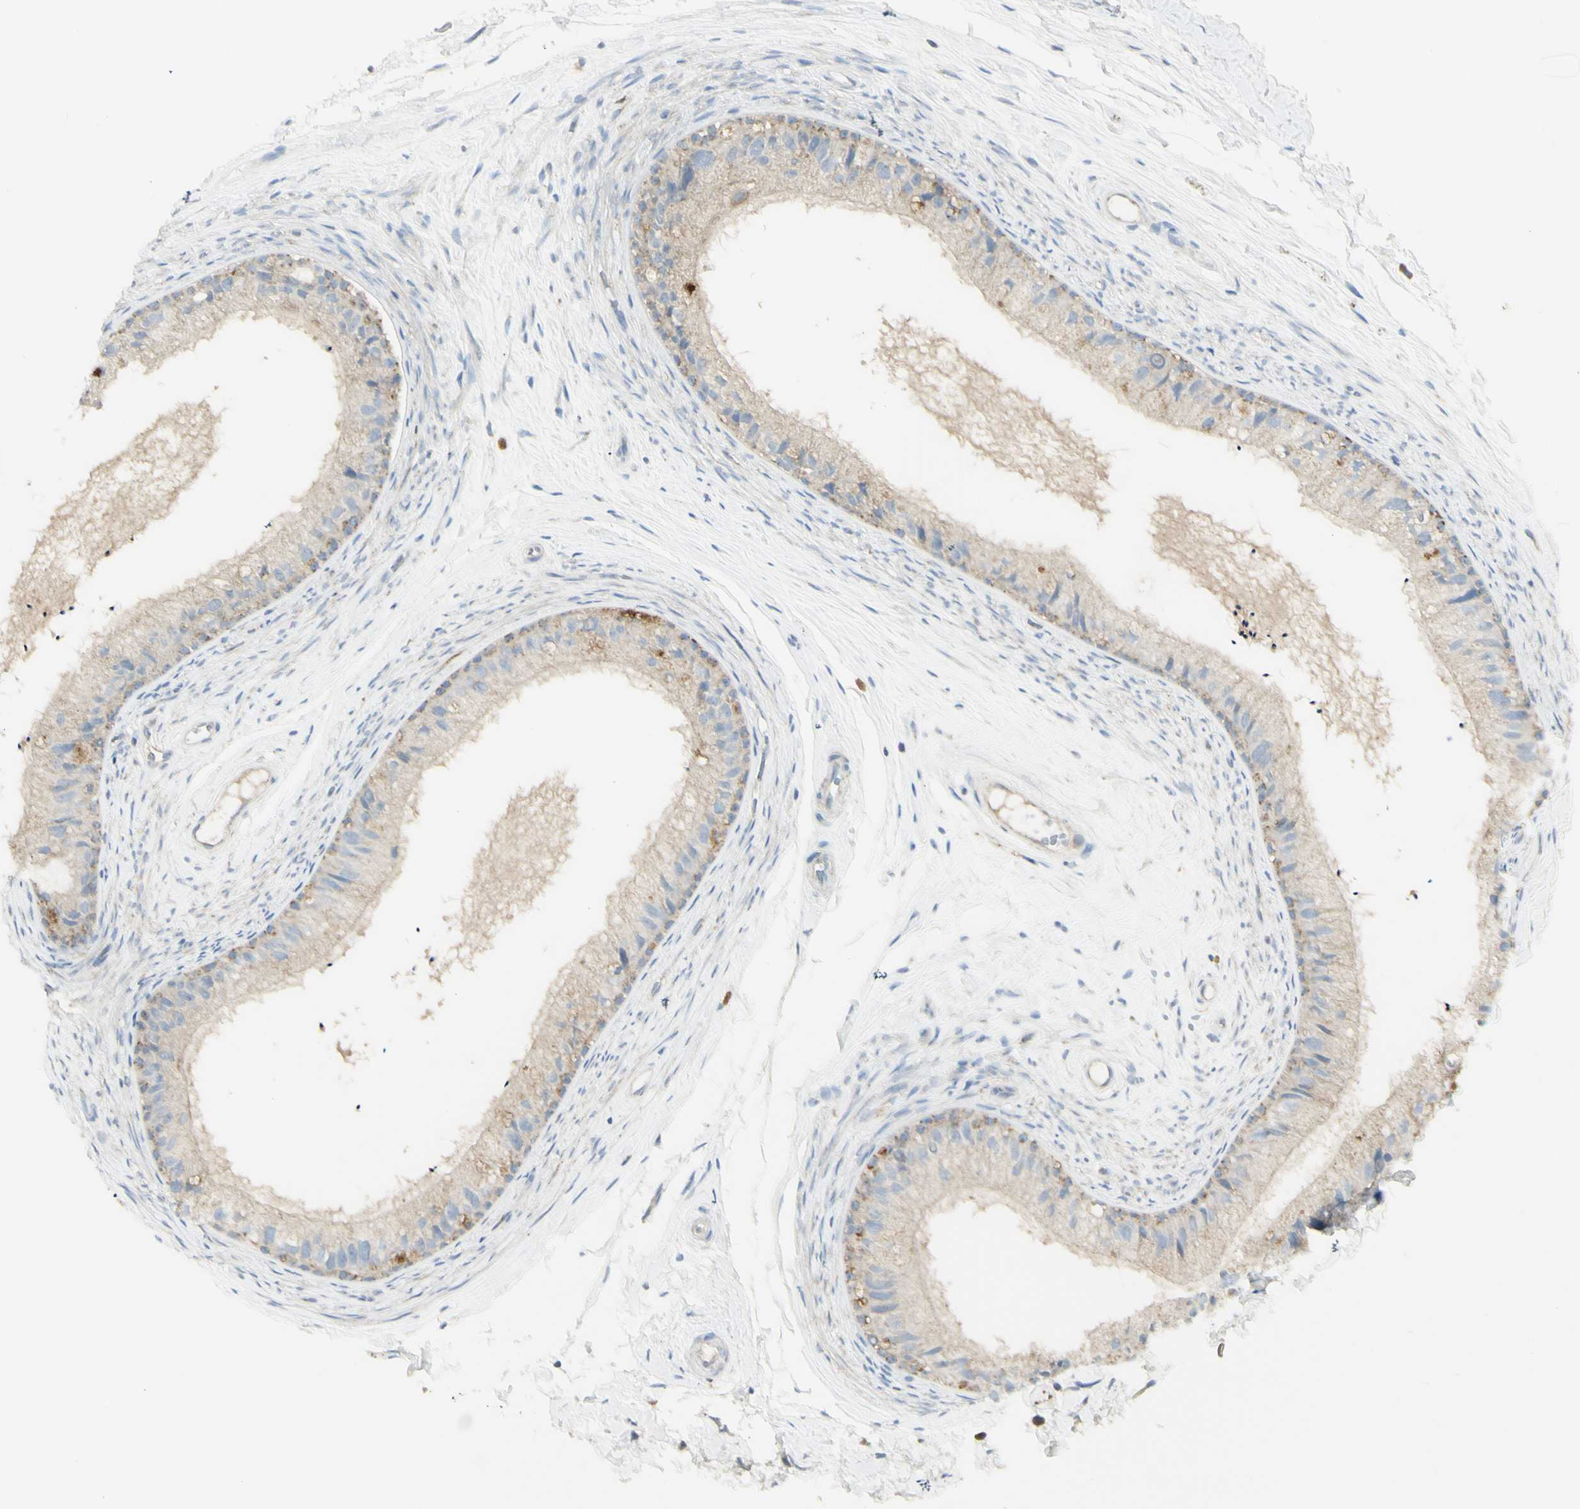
{"staining": {"intensity": "weak", "quantity": "<25%", "location": "cytoplasmic/membranous"}, "tissue": "epididymis", "cell_type": "Glandular cells", "image_type": "normal", "snomed": [{"axis": "morphology", "description": "Normal tissue, NOS"}, {"axis": "topography", "description": "Epididymis"}], "caption": "Glandular cells are negative for brown protein staining in benign epididymis. Brightfield microscopy of immunohistochemistry stained with DAB (3,3'-diaminobenzidine) (brown) and hematoxylin (blue), captured at high magnification.", "gene": "CNTNAP1", "patient": {"sex": "male", "age": 56}}